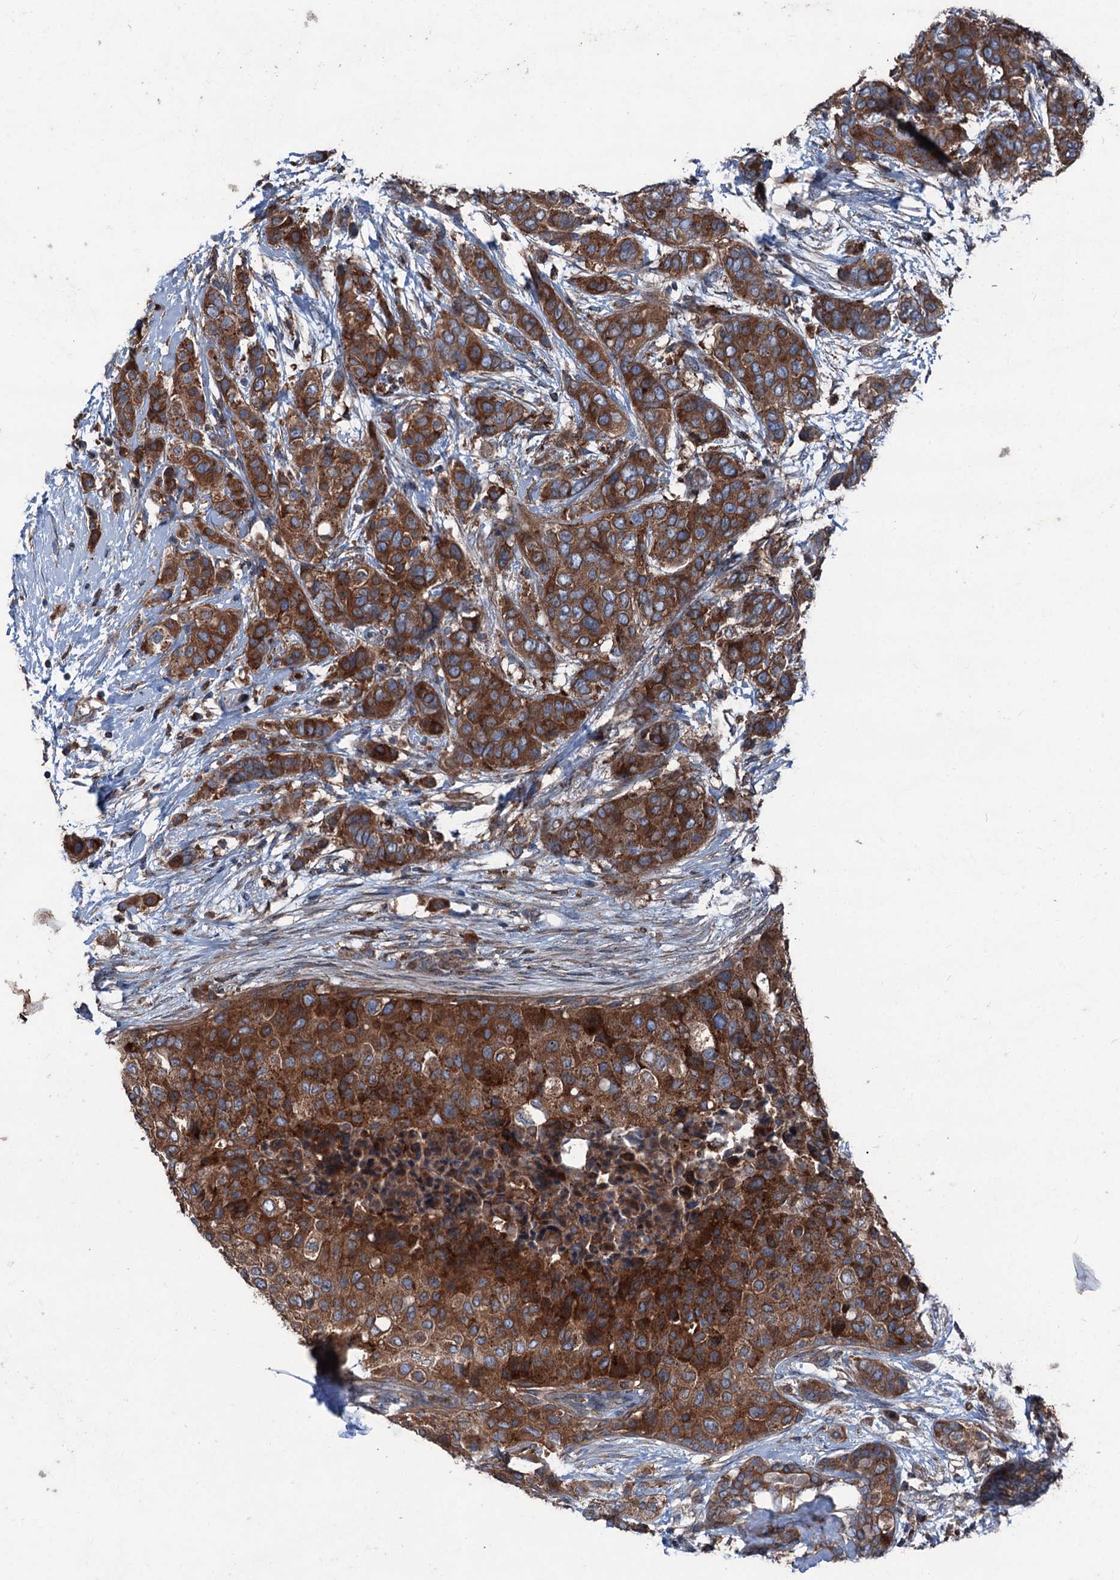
{"staining": {"intensity": "strong", "quantity": ">75%", "location": "cytoplasmic/membranous"}, "tissue": "breast cancer", "cell_type": "Tumor cells", "image_type": "cancer", "snomed": [{"axis": "morphology", "description": "Lobular carcinoma"}, {"axis": "topography", "description": "Breast"}], "caption": "Breast cancer (lobular carcinoma) stained with a protein marker displays strong staining in tumor cells.", "gene": "RUFY1", "patient": {"sex": "female", "age": 51}}